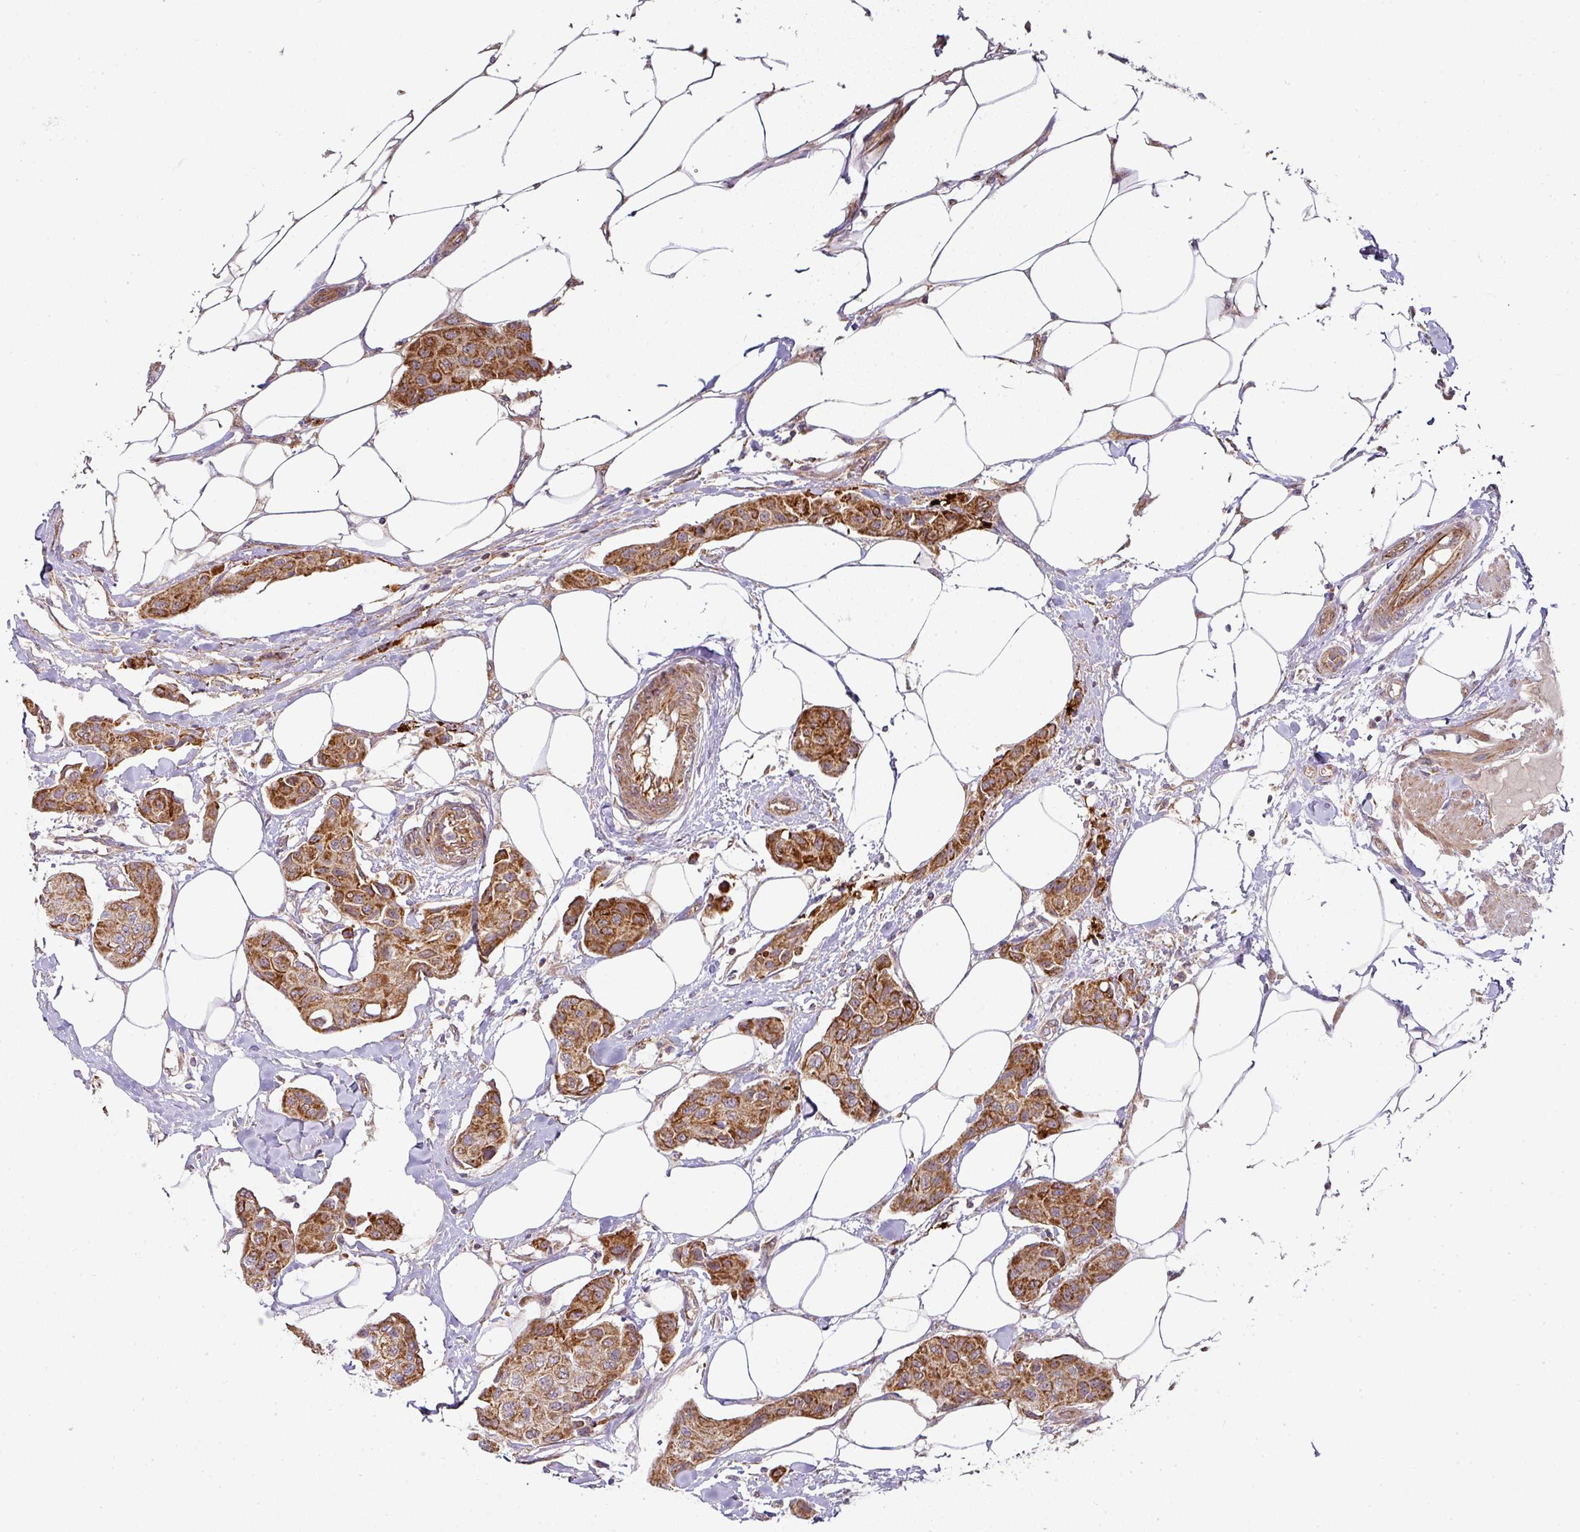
{"staining": {"intensity": "strong", "quantity": ">75%", "location": "cytoplasmic/membranous"}, "tissue": "breast cancer", "cell_type": "Tumor cells", "image_type": "cancer", "snomed": [{"axis": "morphology", "description": "Duct carcinoma"}, {"axis": "topography", "description": "Breast"}, {"axis": "topography", "description": "Lymph node"}], "caption": "High-power microscopy captured an immunohistochemistry photomicrograph of breast cancer (infiltrating ductal carcinoma), revealing strong cytoplasmic/membranous staining in approximately >75% of tumor cells. (DAB = brown stain, brightfield microscopy at high magnification).", "gene": "STK35", "patient": {"sex": "female", "age": 80}}